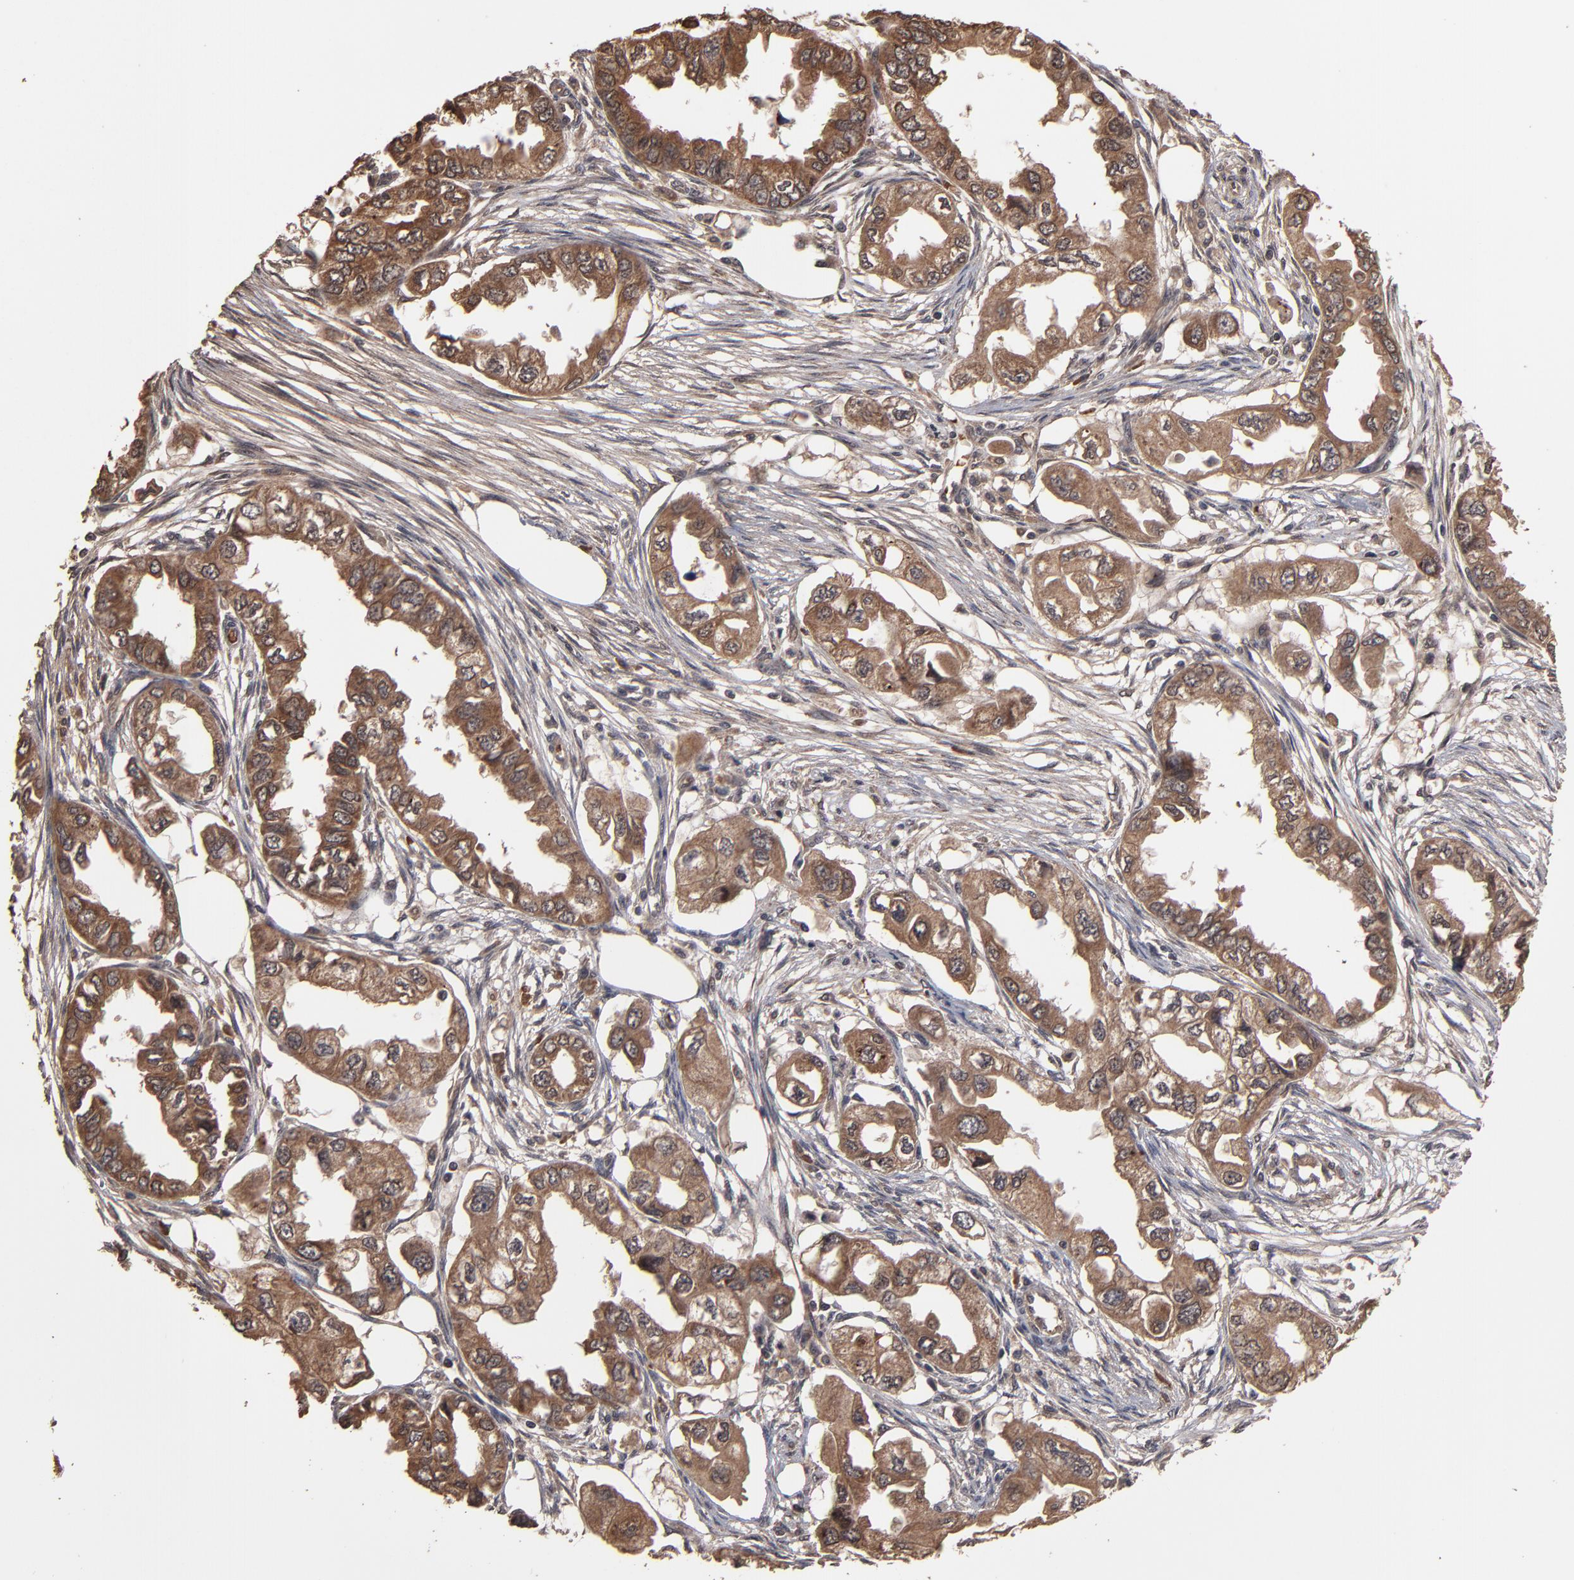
{"staining": {"intensity": "strong", "quantity": ">75%", "location": "cytoplasmic/membranous,nuclear"}, "tissue": "endometrial cancer", "cell_type": "Tumor cells", "image_type": "cancer", "snomed": [{"axis": "morphology", "description": "Adenocarcinoma, NOS"}, {"axis": "topography", "description": "Endometrium"}], "caption": "Endometrial cancer (adenocarcinoma) was stained to show a protein in brown. There is high levels of strong cytoplasmic/membranous and nuclear positivity in about >75% of tumor cells.", "gene": "NXF2B", "patient": {"sex": "female", "age": 67}}